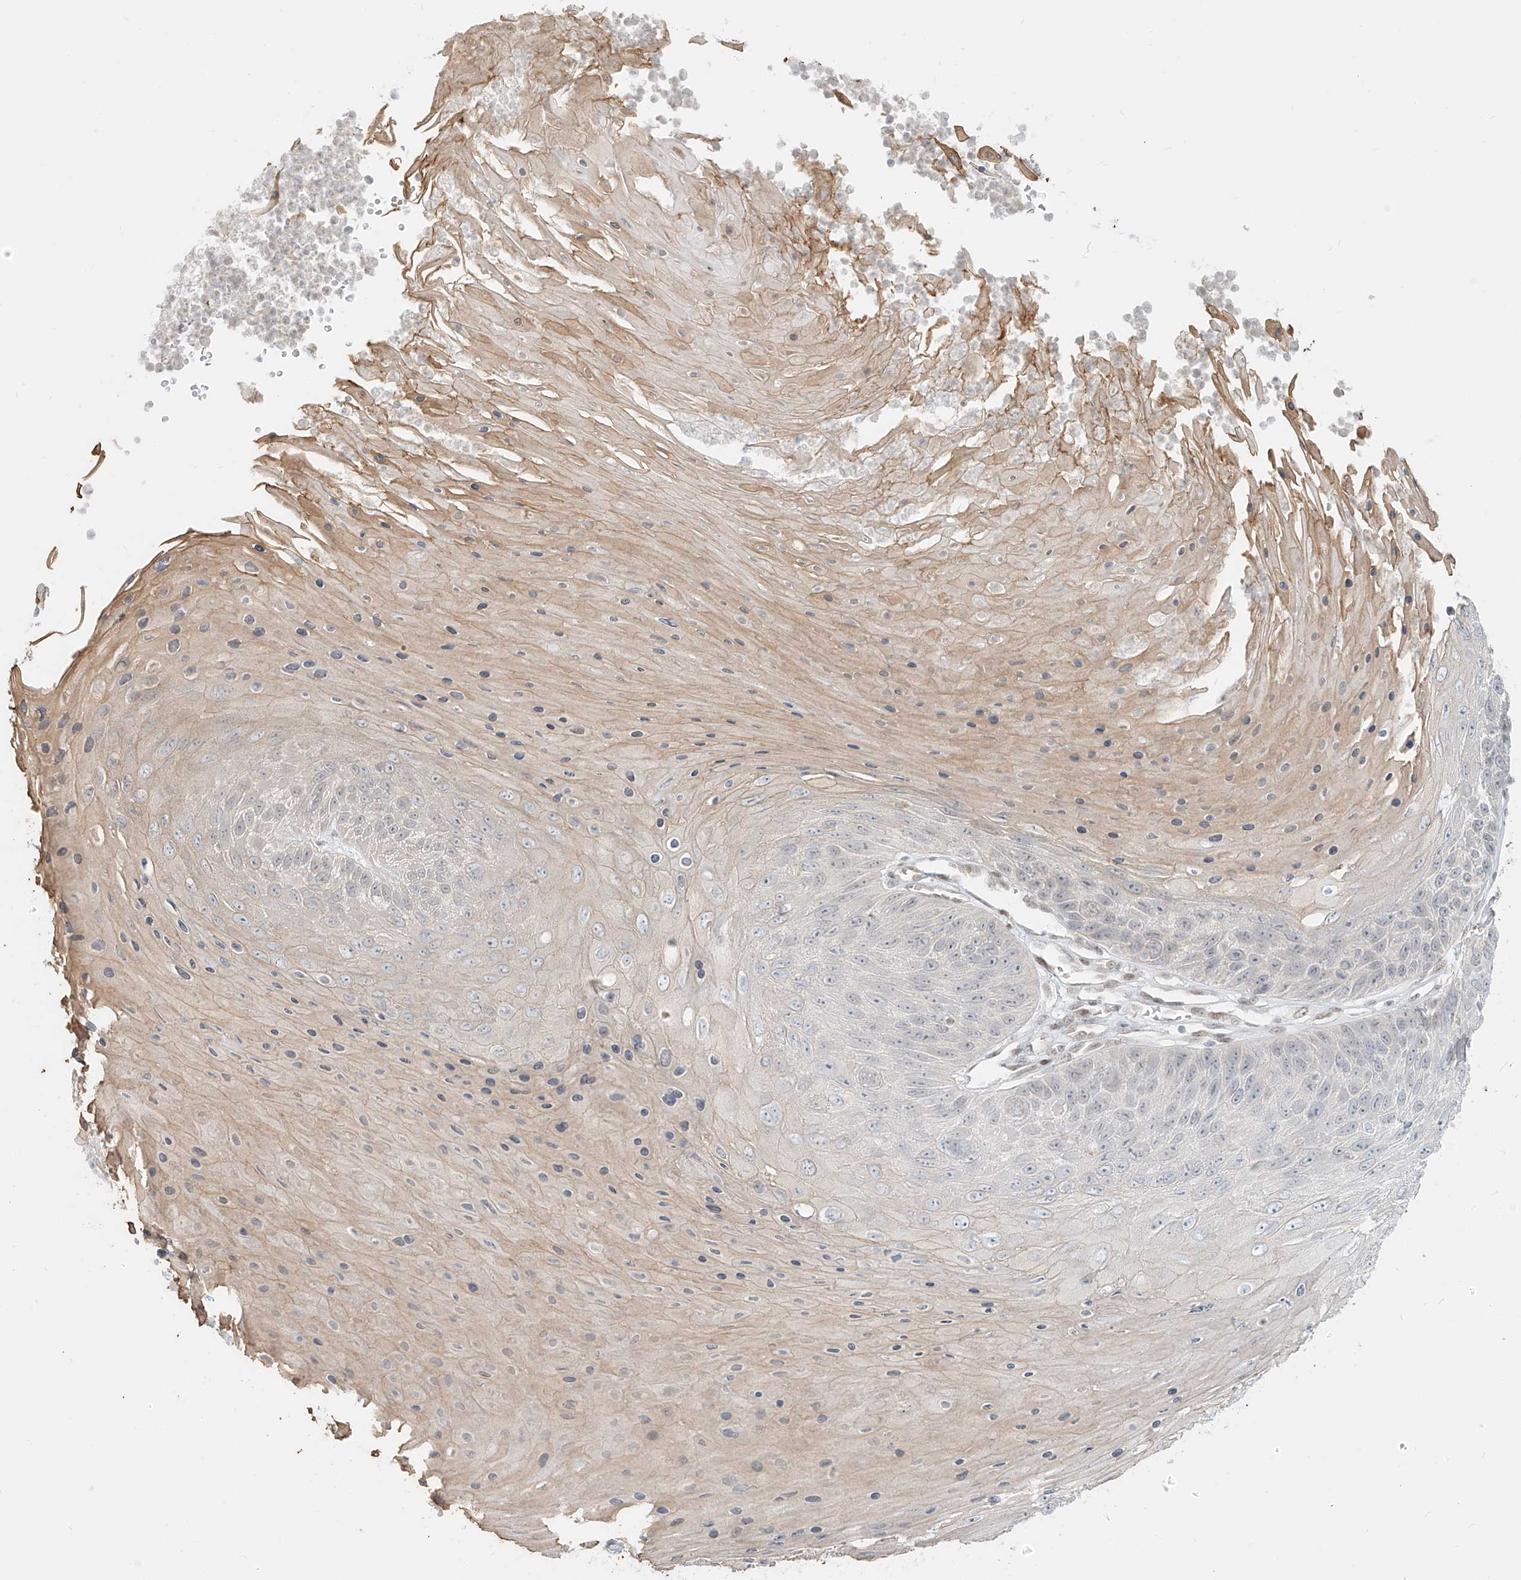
{"staining": {"intensity": "negative", "quantity": "none", "location": "none"}, "tissue": "skin cancer", "cell_type": "Tumor cells", "image_type": "cancer", "snomed": [{"axis": "morphology", "description": "Squamous cell carcinoma, NOS"}, {"axis": "topography", "description": "Skin"}], "caption": "DAB (3,3'-diaminobenzidine) immunohistochemical staining of squamous cell carcinoma (skin) displays no significant staining in tumor cells.", "gene": "ZNF774", "patient": {"sex": "female", "age": 88}}